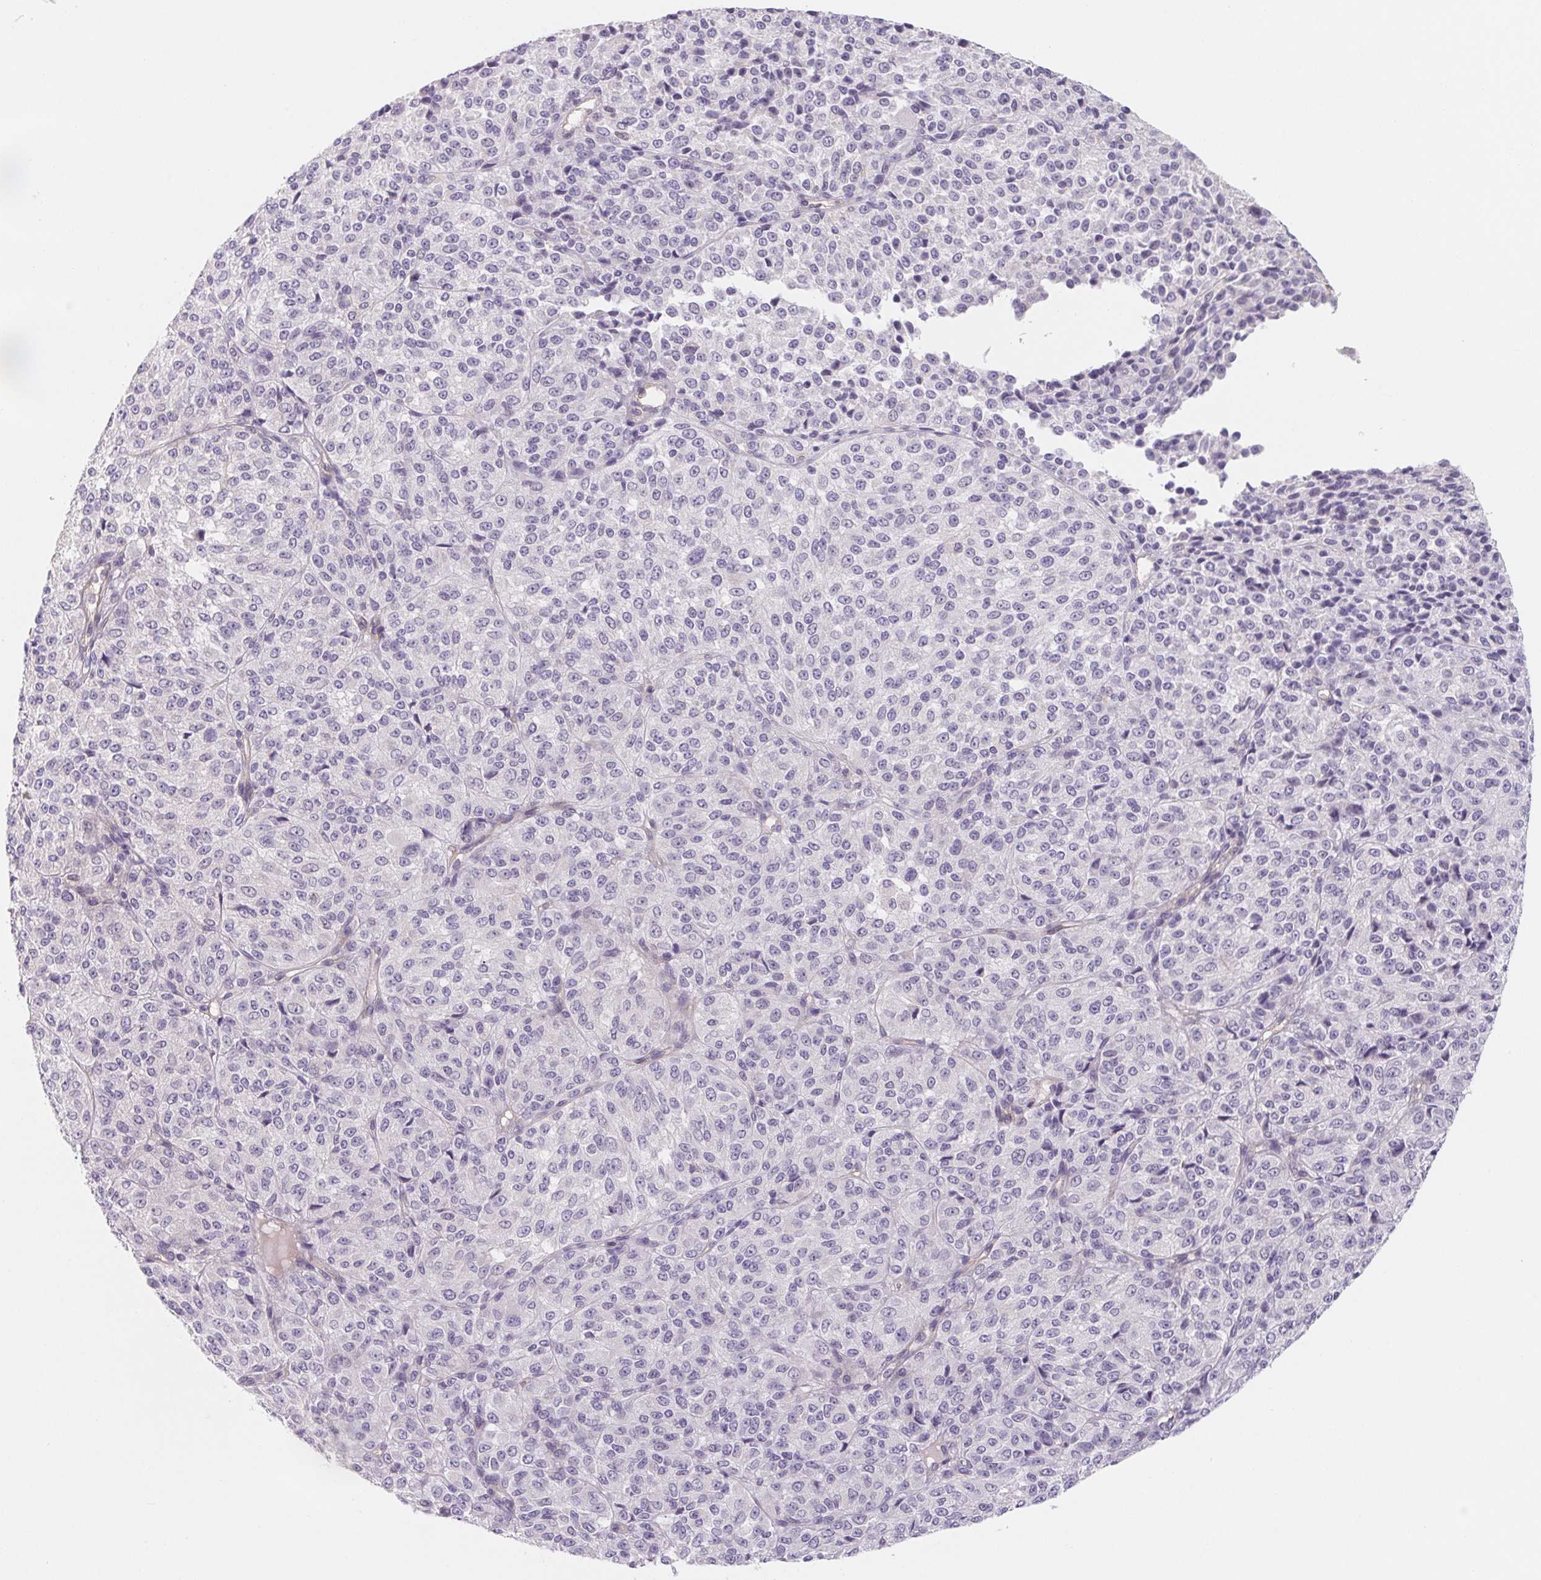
{"staining": {"intensity": "negative", "quantity": "none", "location": "none"}, "tissue": "melanoma", "cell_type": "Tumor cells", "image_type": "cancer", "snomed": [{"axis": "morphology", "description": "Malignant melanoma, Metastatic site"}, {"axis": "topography", "description": "Brain"}], "caption": "Tumor cells show no significant protein staining in melanoma.", "gene": "CTNND2", "patient": {"sex": "female", "age": 56}}